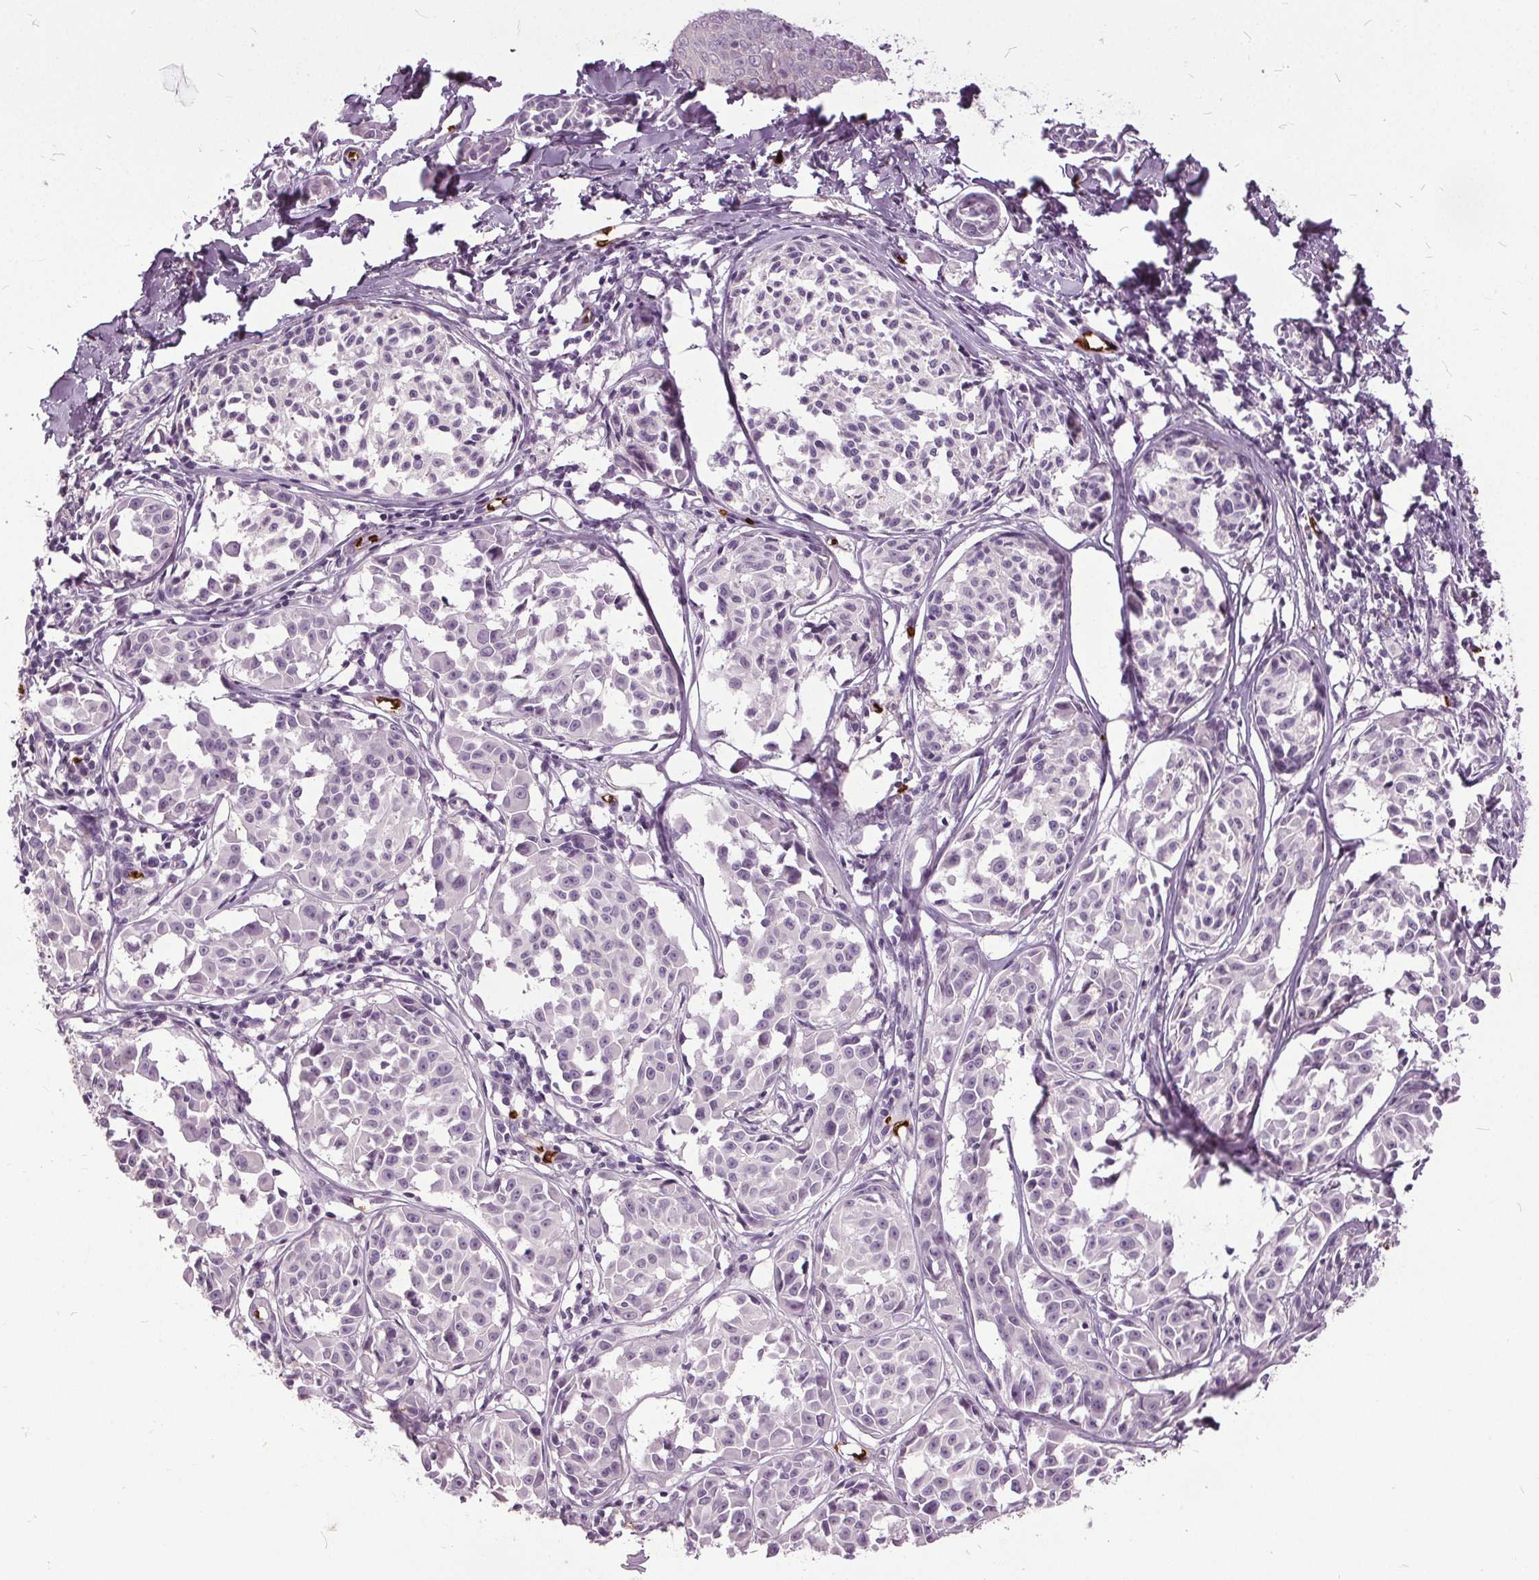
{"staining": {"intensity": "negative", "quantity": "none", "location": "none"}, "tissue": "melanoma", "cell_type": "Tumor cells", "image_type": "cancer", "snomed": [{"axis": "morphology", "description": "Malignant melanoma, NOS"}, {"axis": "topography", "description": "Skin"}], "caption": "The image shows no significant positivity in tumor cells of malignant melanoma.", "gene": "SLC4A1", "patient": {"sex": "male", "age": 51}}